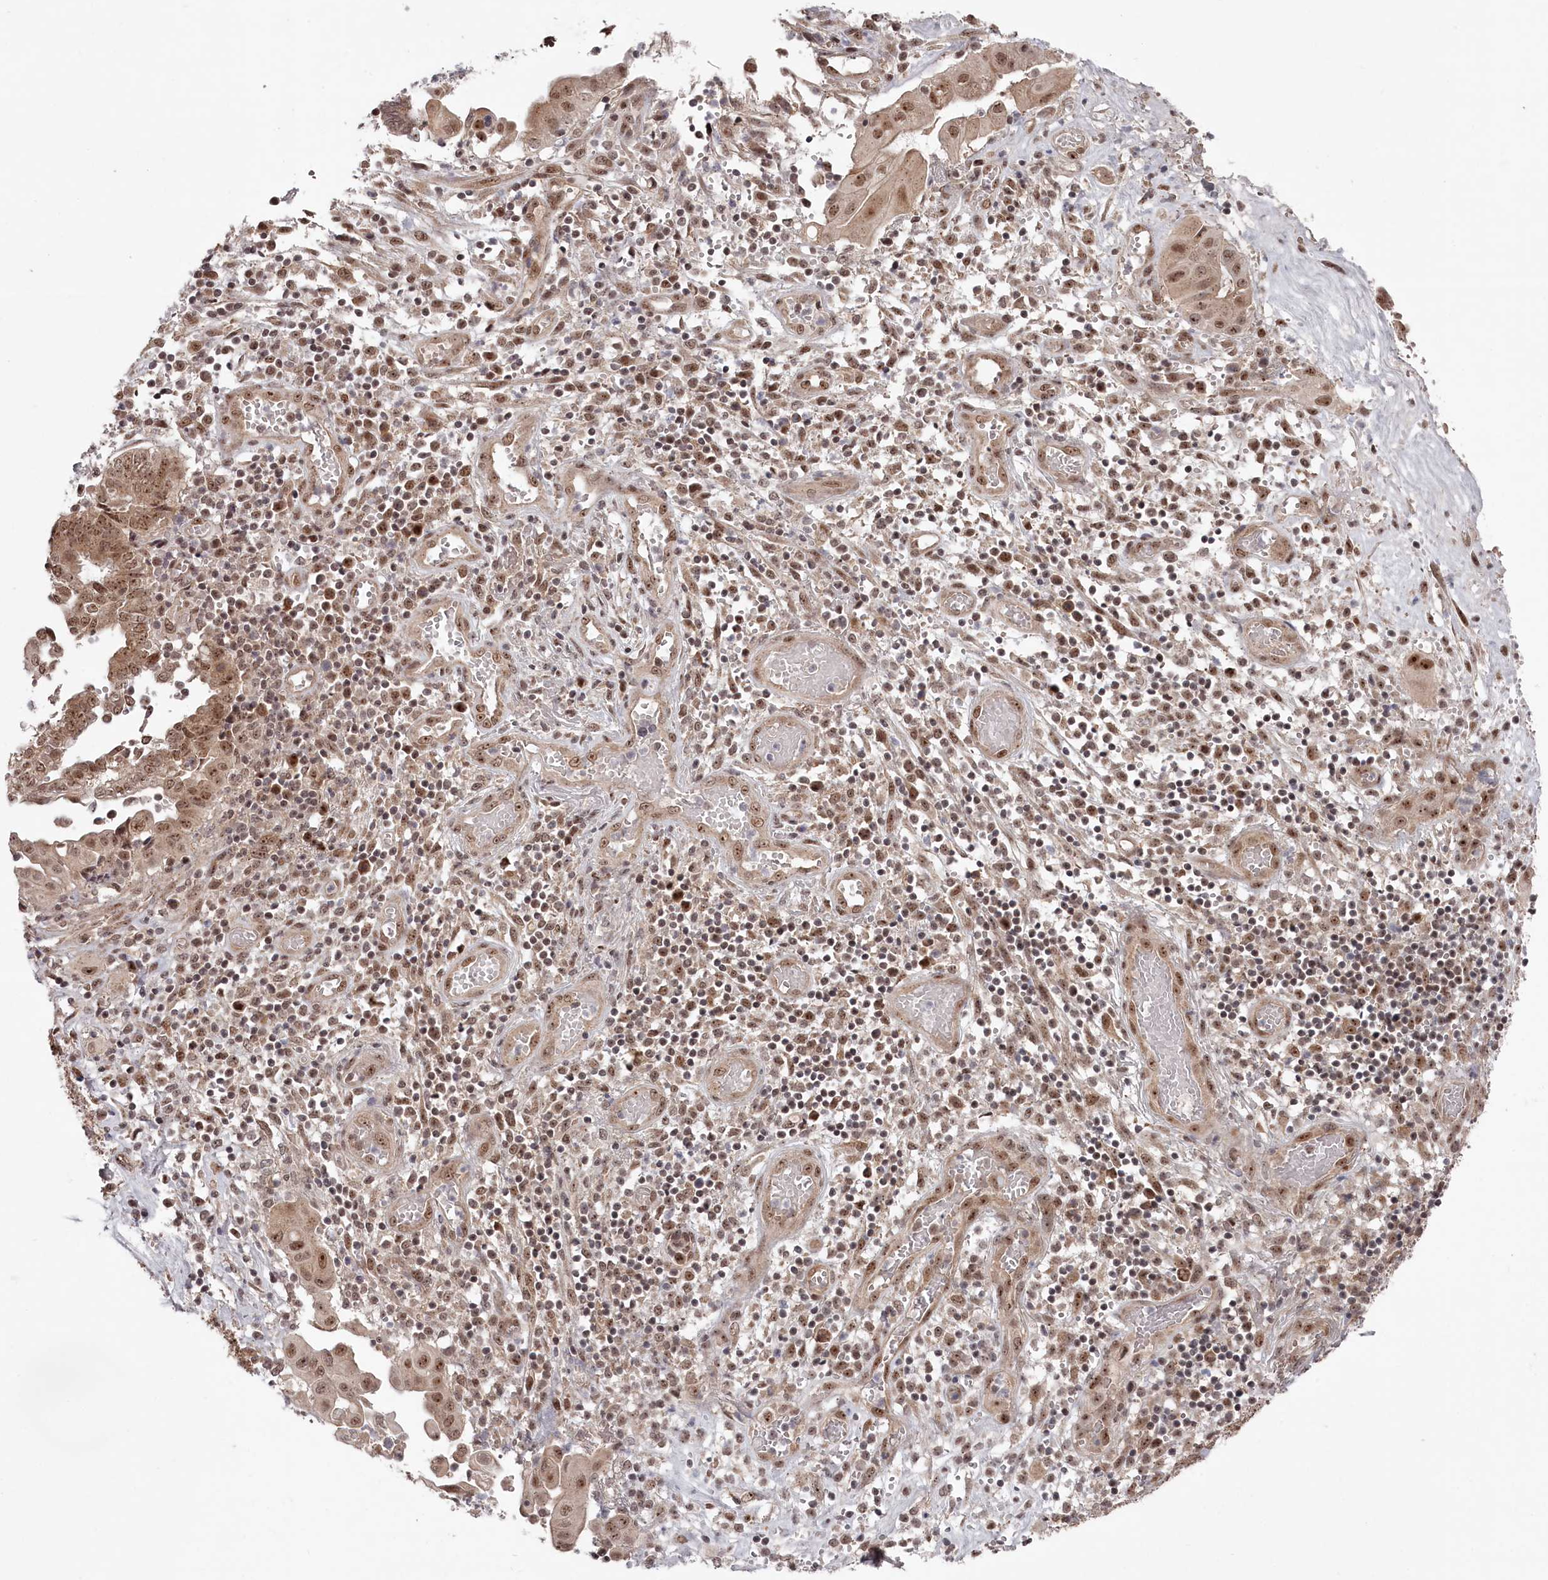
{"staining": {"intensity": "moderate", "quantity": "25%-75%", "location": "cytoplasmic/membranous,nuclear"}, "tissue": "endometrial cancer", "cell_type": "Tumor cells", "image_type": "cancer", "snomed": [{"axis": "morphology", "description": "Adenocarcinoma, NOS"}, {"axis": "topography", "description": "Uterus"}, {"axis": "topography", "description": "Endometrium"}], "caption": "Human endometrial cancer stained with a protein marker displays moderate staining in tumor cells.", "gene": "EXOSC1", "patient": {"sex": "female", "age": 70}}